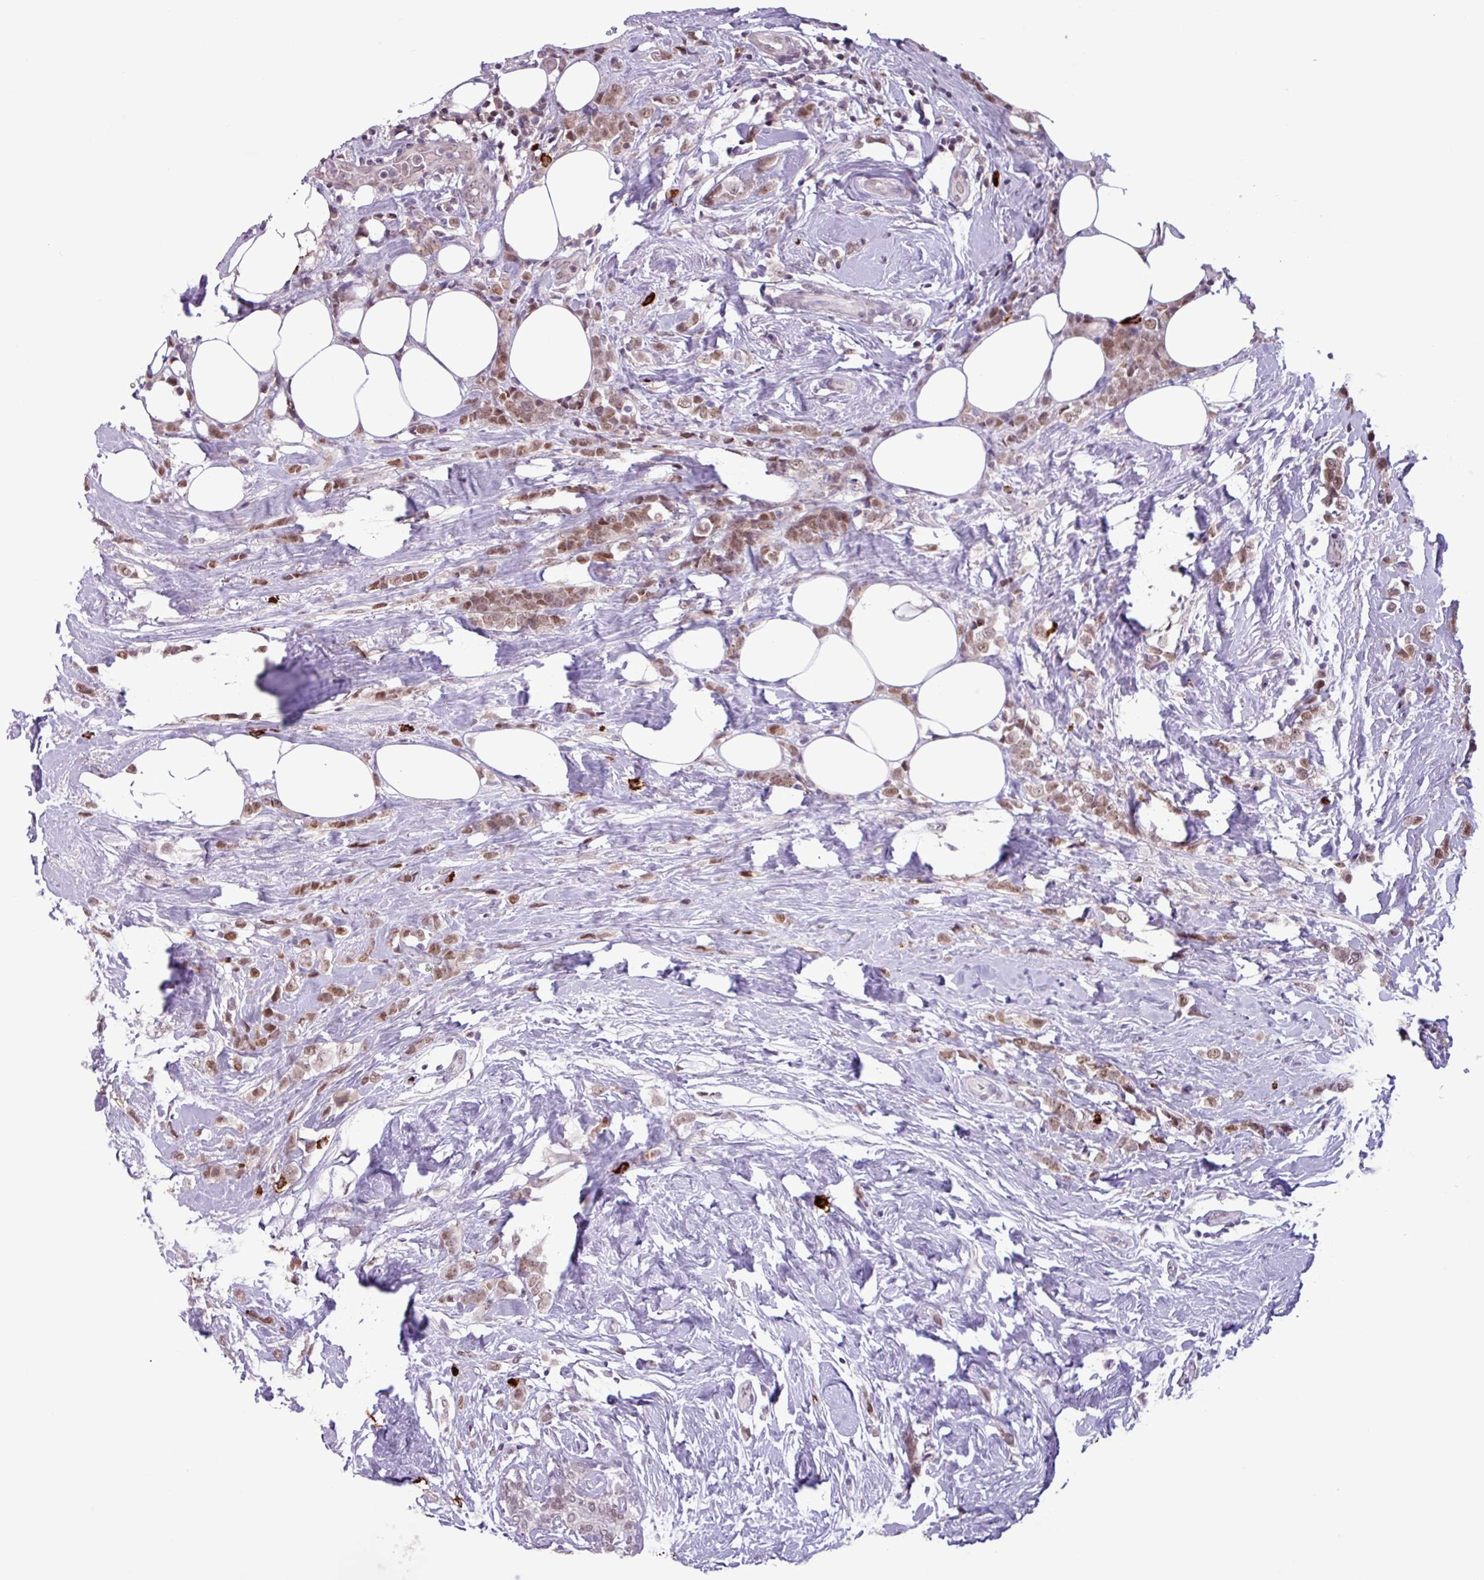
{"staining": {"intensity": "moderate", "quantity": ">75%", "location": "nuclear"}, "tissue": "breast cancer", "cell_type": "Tumor cells", "image_type": "cancer", "snomed": [{"axis": "morphology", "description": "Duct carcinoma"}, {"axis": "topography", "description": "Breast"}], "caption": "Immunohistochemistry micrograph of neoplastic tissue: human breast cancer (intraductal carcinoma) stained using IHC demonstrates medium levels of moderate protein expression localized specifically in the nuclear of tumor cells, appearing as a nuclear brown color.", "gene": "NOTCH2", "patient": {"sex": "female", "age": 80}}